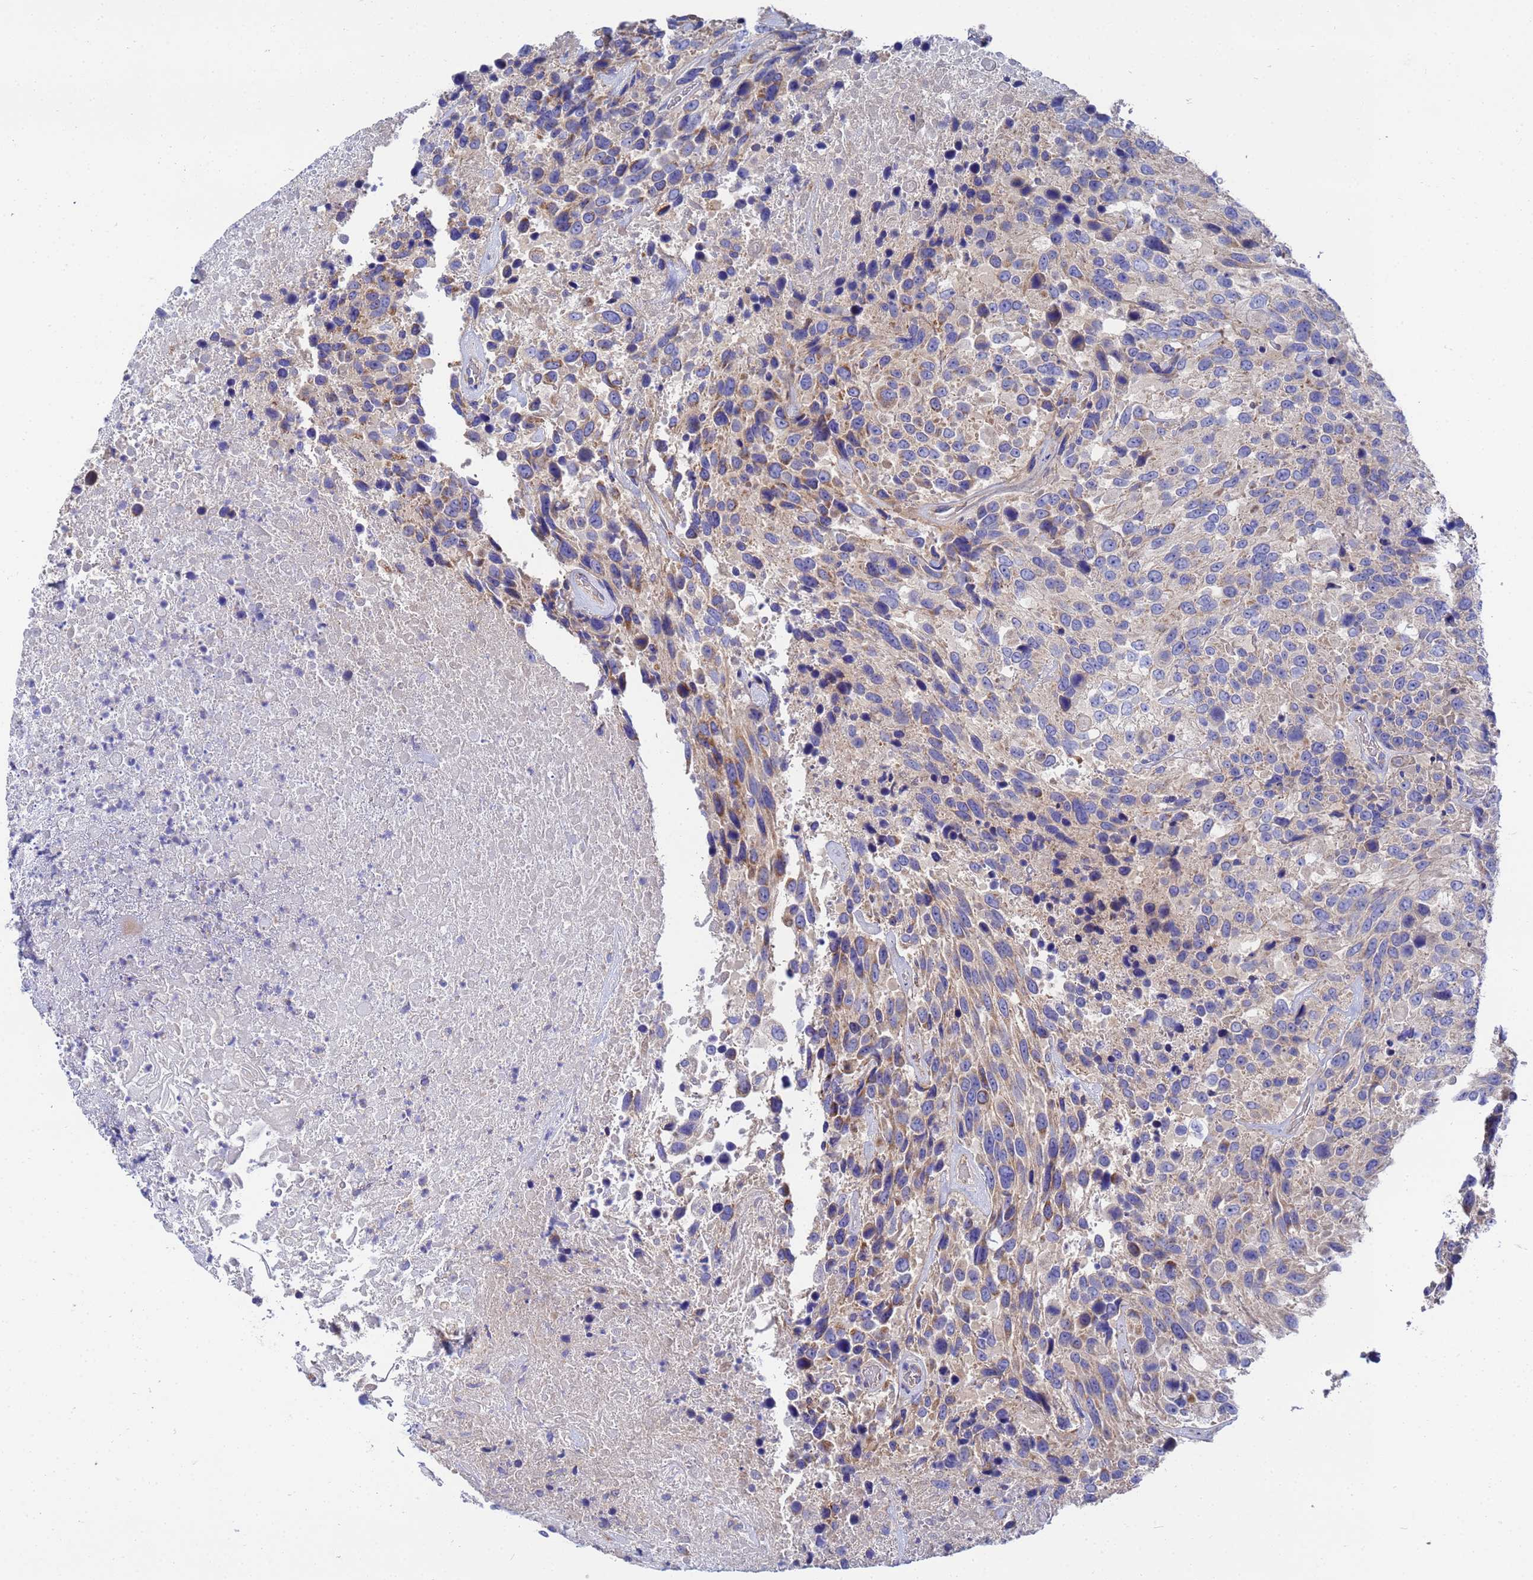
{"staining": {"intensity": "moderate", "quantity": "<25%", "location": "cytoplasmic/membranous"}, "tissue": "urothelial cancer", "cell_type": "Tumor cells", "image_type": "cancer", "snomed": [{"axis": "morphology", "description": "Urothelial carcinoma, High grade"}, {"axis": "topography", "description": "Urinary bladder"}], "caption": "Protein expression analysis of human urothelial carcinoma (high-grade) reveals moderate cytoplasmic/membranous expression in approximately <25% of tumor cells. Immunohistochemistry stains the protein in brown and the nuclei are stained blue.", "gene": "FAHD2A", "patient": {"sex": "female", "age": 70}}